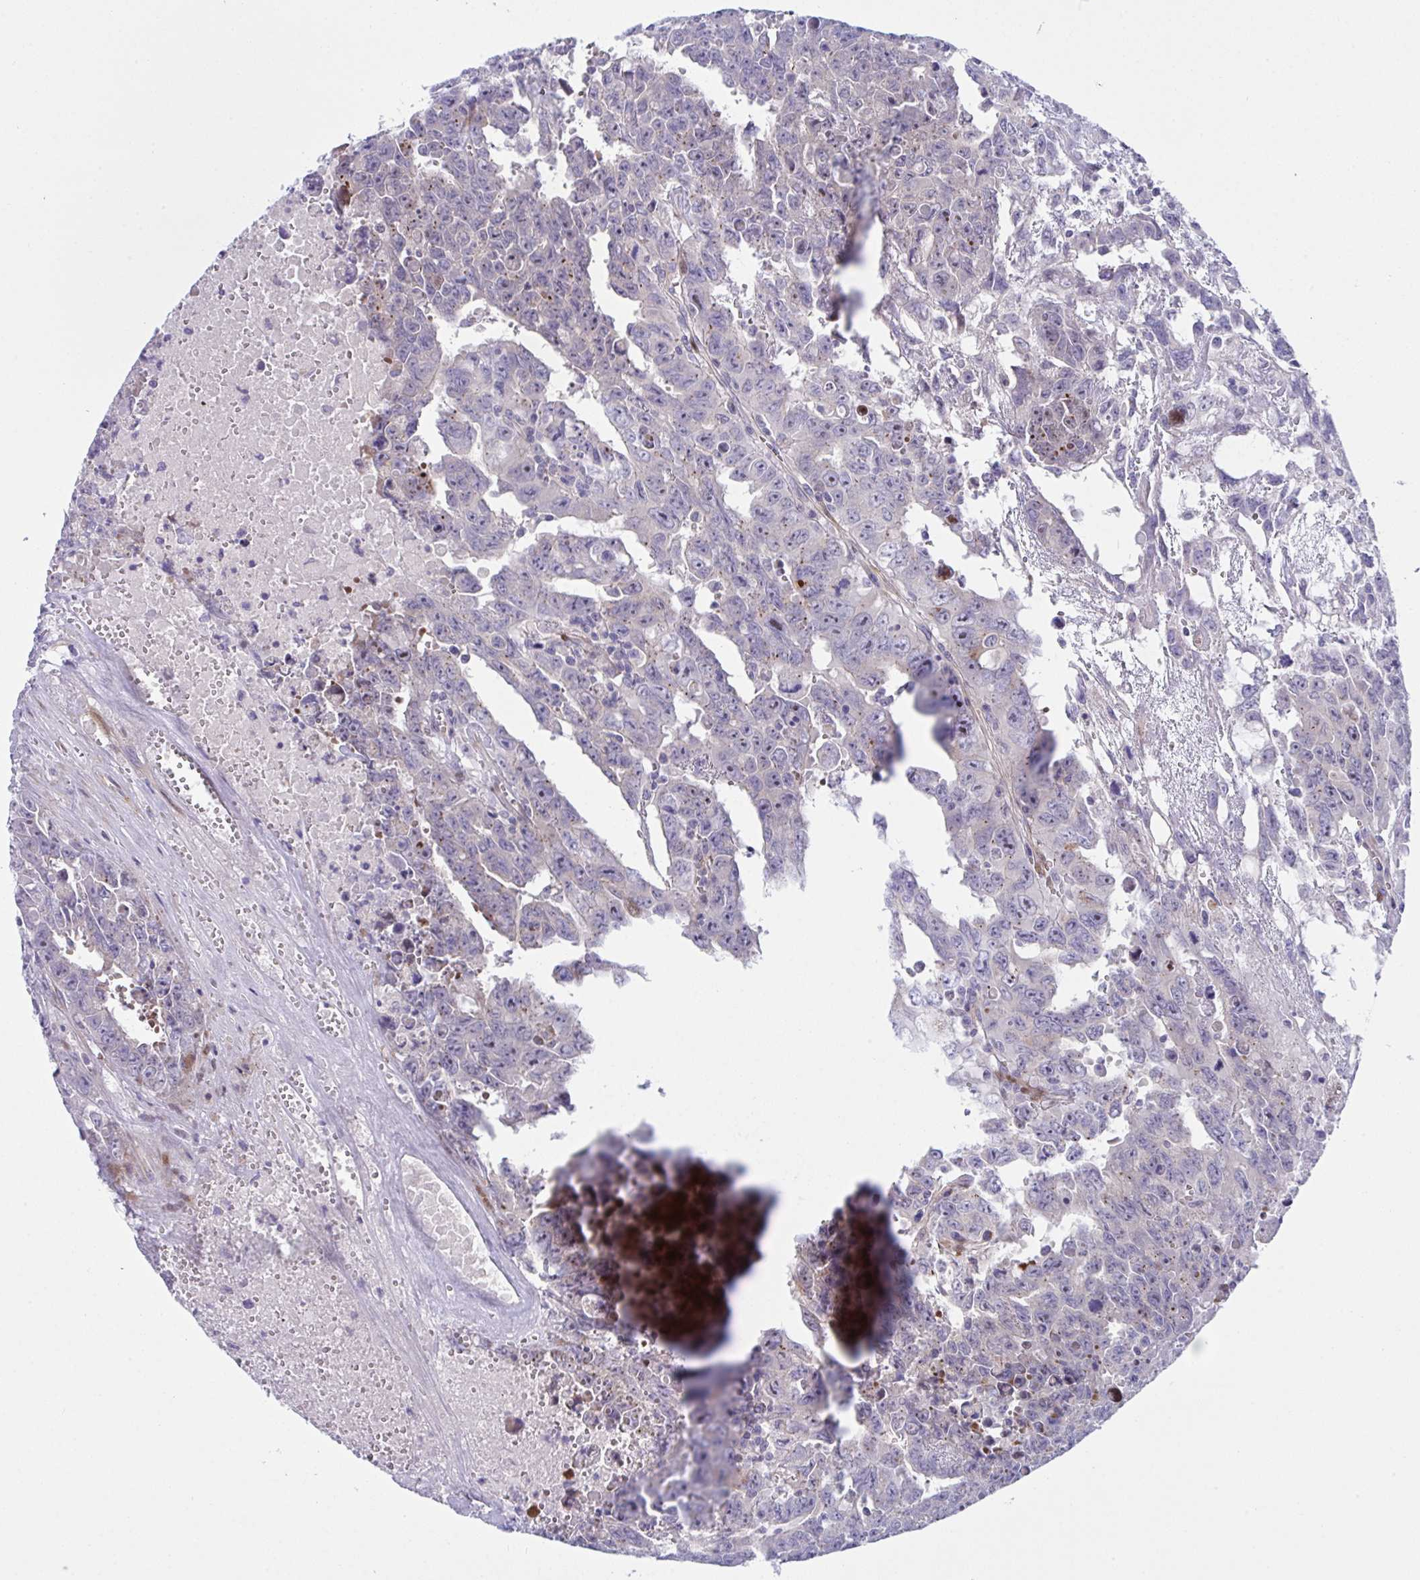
{"staining": {"intensity": "negative", "quantity": "none", "location": "none"}, "tissue": "testis cancer", "cell_type": "Tumor cells", "image_type": "cancer", "snomed": [{"axis": "morphology", "description": "Carcinoma, Embryonal, NOS"}, {"axis": "topography", "description": "Testis"}], "caption": "Micrograph shows no significant protein expression in tumor cells of testis embryonal carcinoma.", "gene": "ZNF713", "patient": {"sex": "male", "age": 24}}